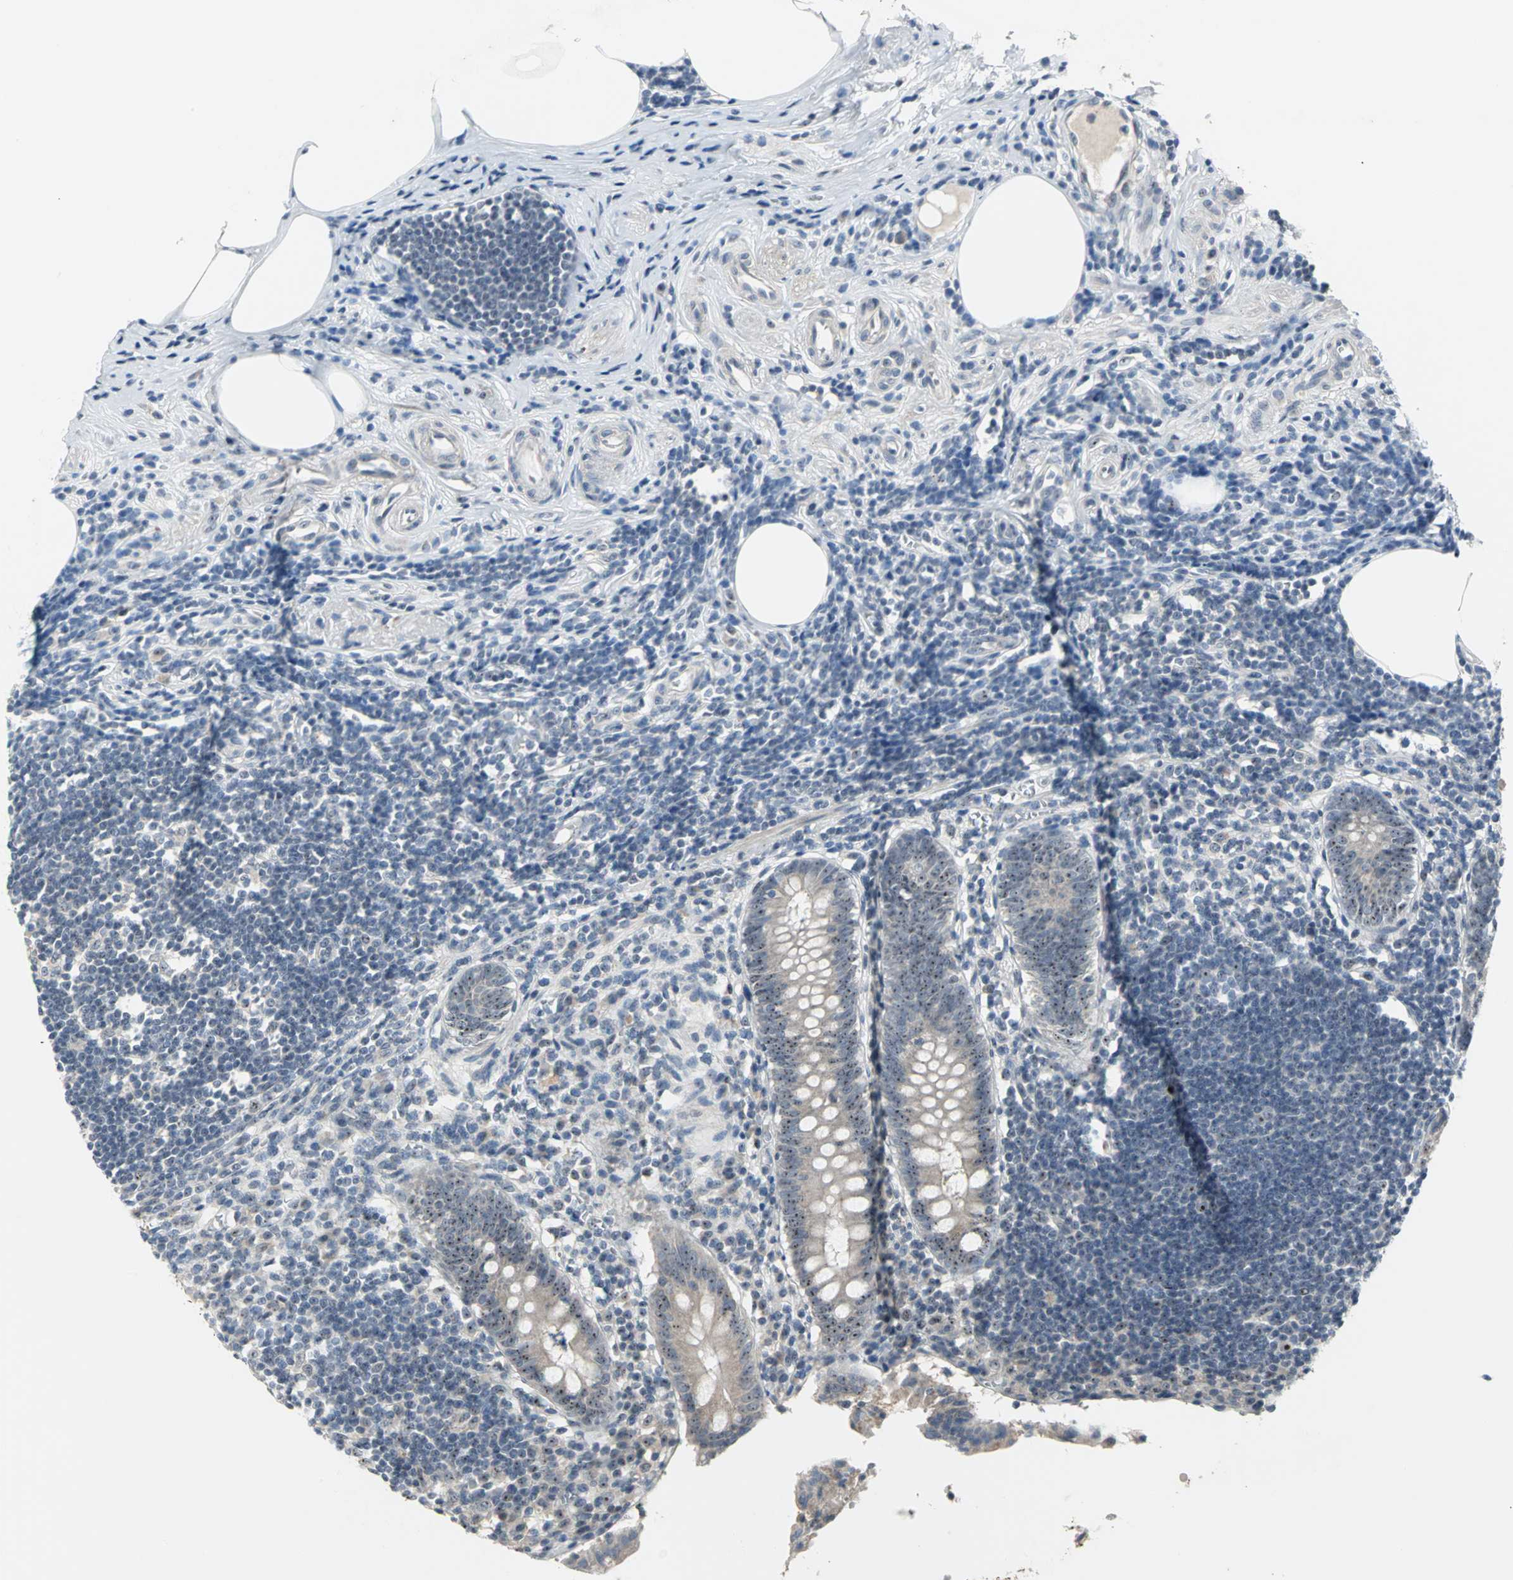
{"staining": {"intensity": "strong", "quantity": ">75%", "location": "nuclear"}, "tissue": "appendix", "cell_type": "Glandular cells", "image_type": "normal", "snomed": [{"axis": "morphology", "description": "Normal tissue, NOS"}, {"axis": "topography", "description": "Appendix"}], "caption": "Immunohistochemistry (IHC) of normal human appendix reveals high levels of strong nuclear expression in approximately >75% of glandular cells.", "gene": "MYBBP1A", "patient": {"sex": "female", "age": 50}}